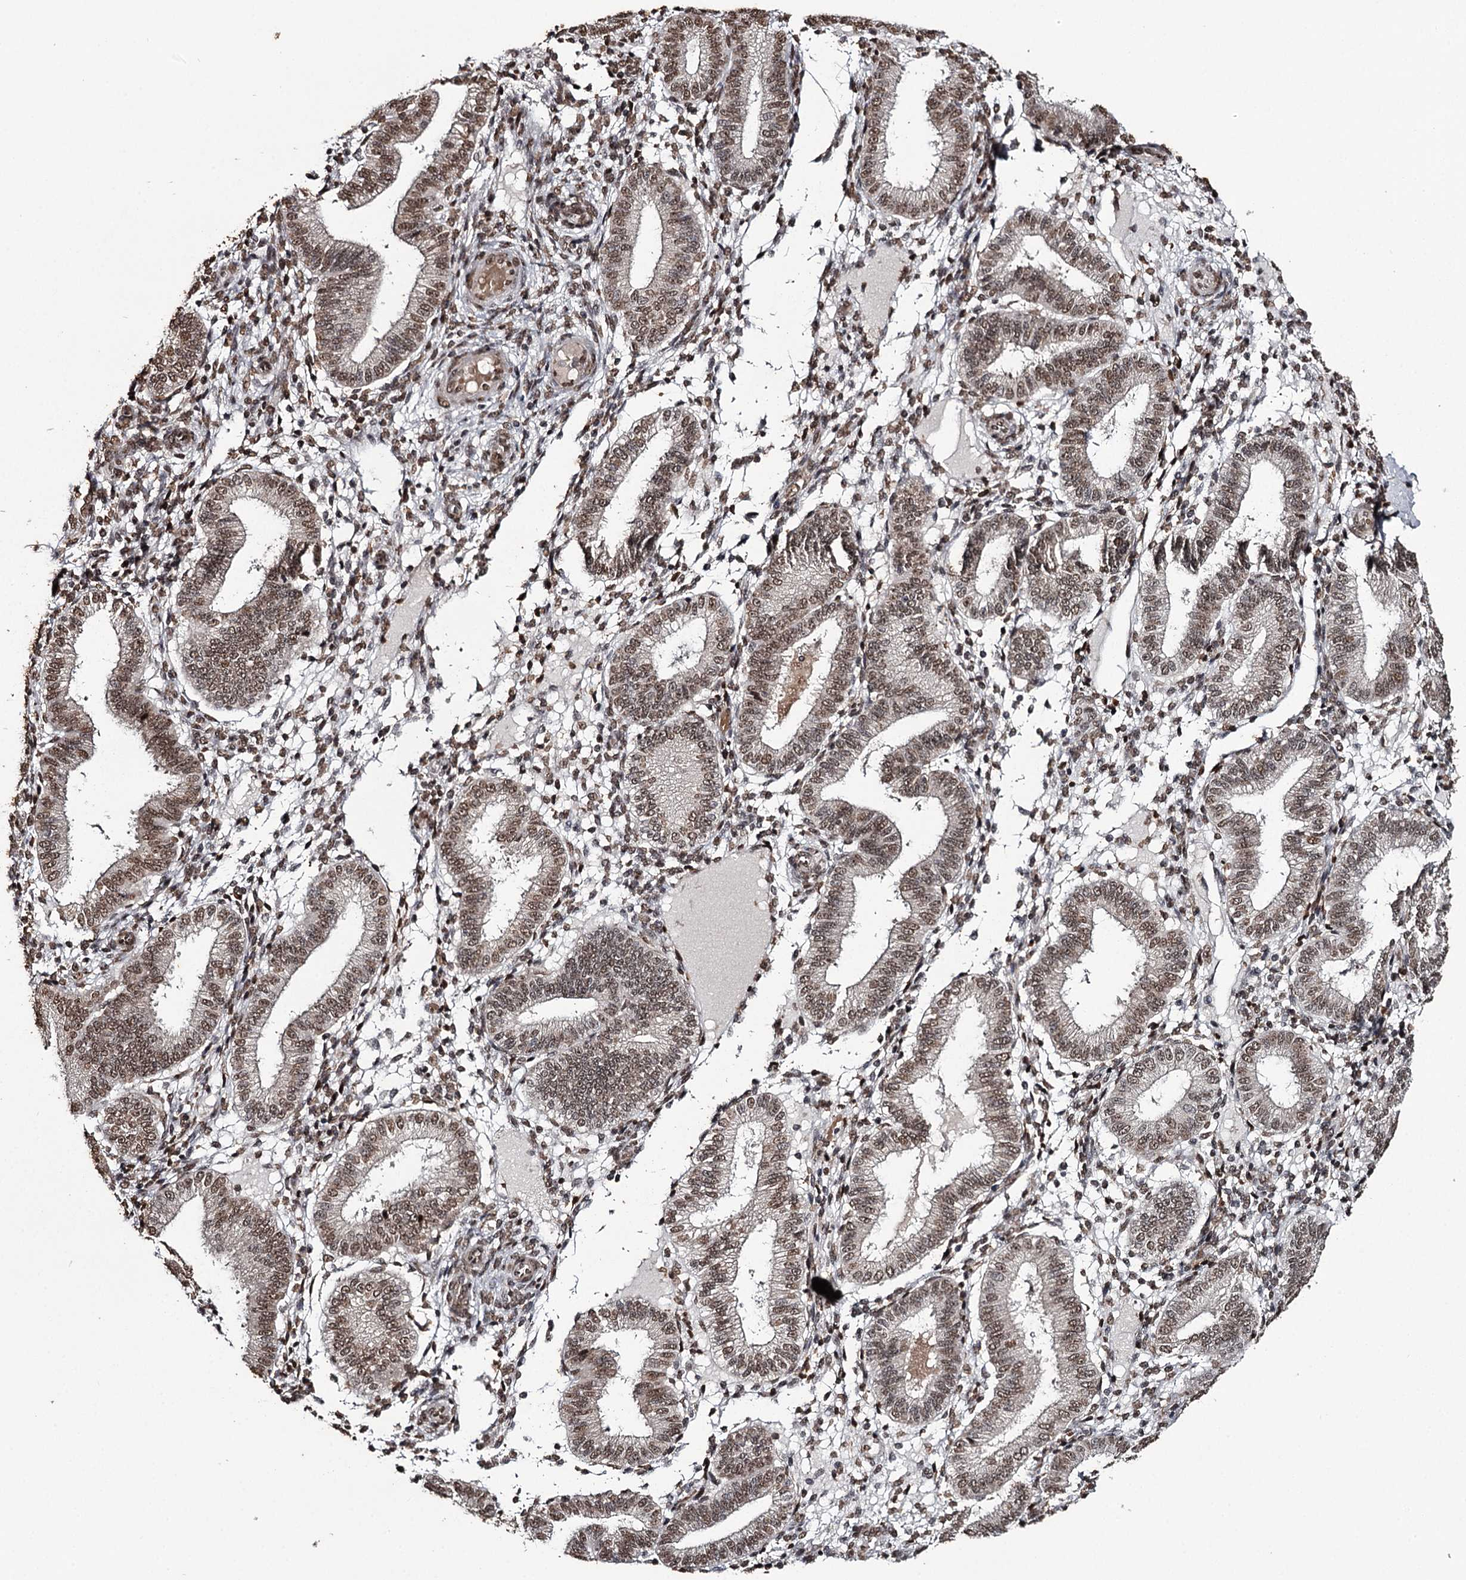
{"staining": {"intensity": "strong", "quantity": ">75%", "location": "nuclear"}, "tissue": "endometrium", "cell_type": "Cells in endometrial stroma", "image_type": "normal", "snomed": [{"axis": "morphology", "description": "Normal tissue, NOS"}, {"axis": "topography", "description": "Endometrium"}], "caption": "A high-resolution photomicrograph shows IHC staining of benign endometrium, which displays strong nuclear expression in approximately >75% of cells in endometrial stroma.", "gene": "THYN1", "patient": {"sex": "female", "age": 39}}